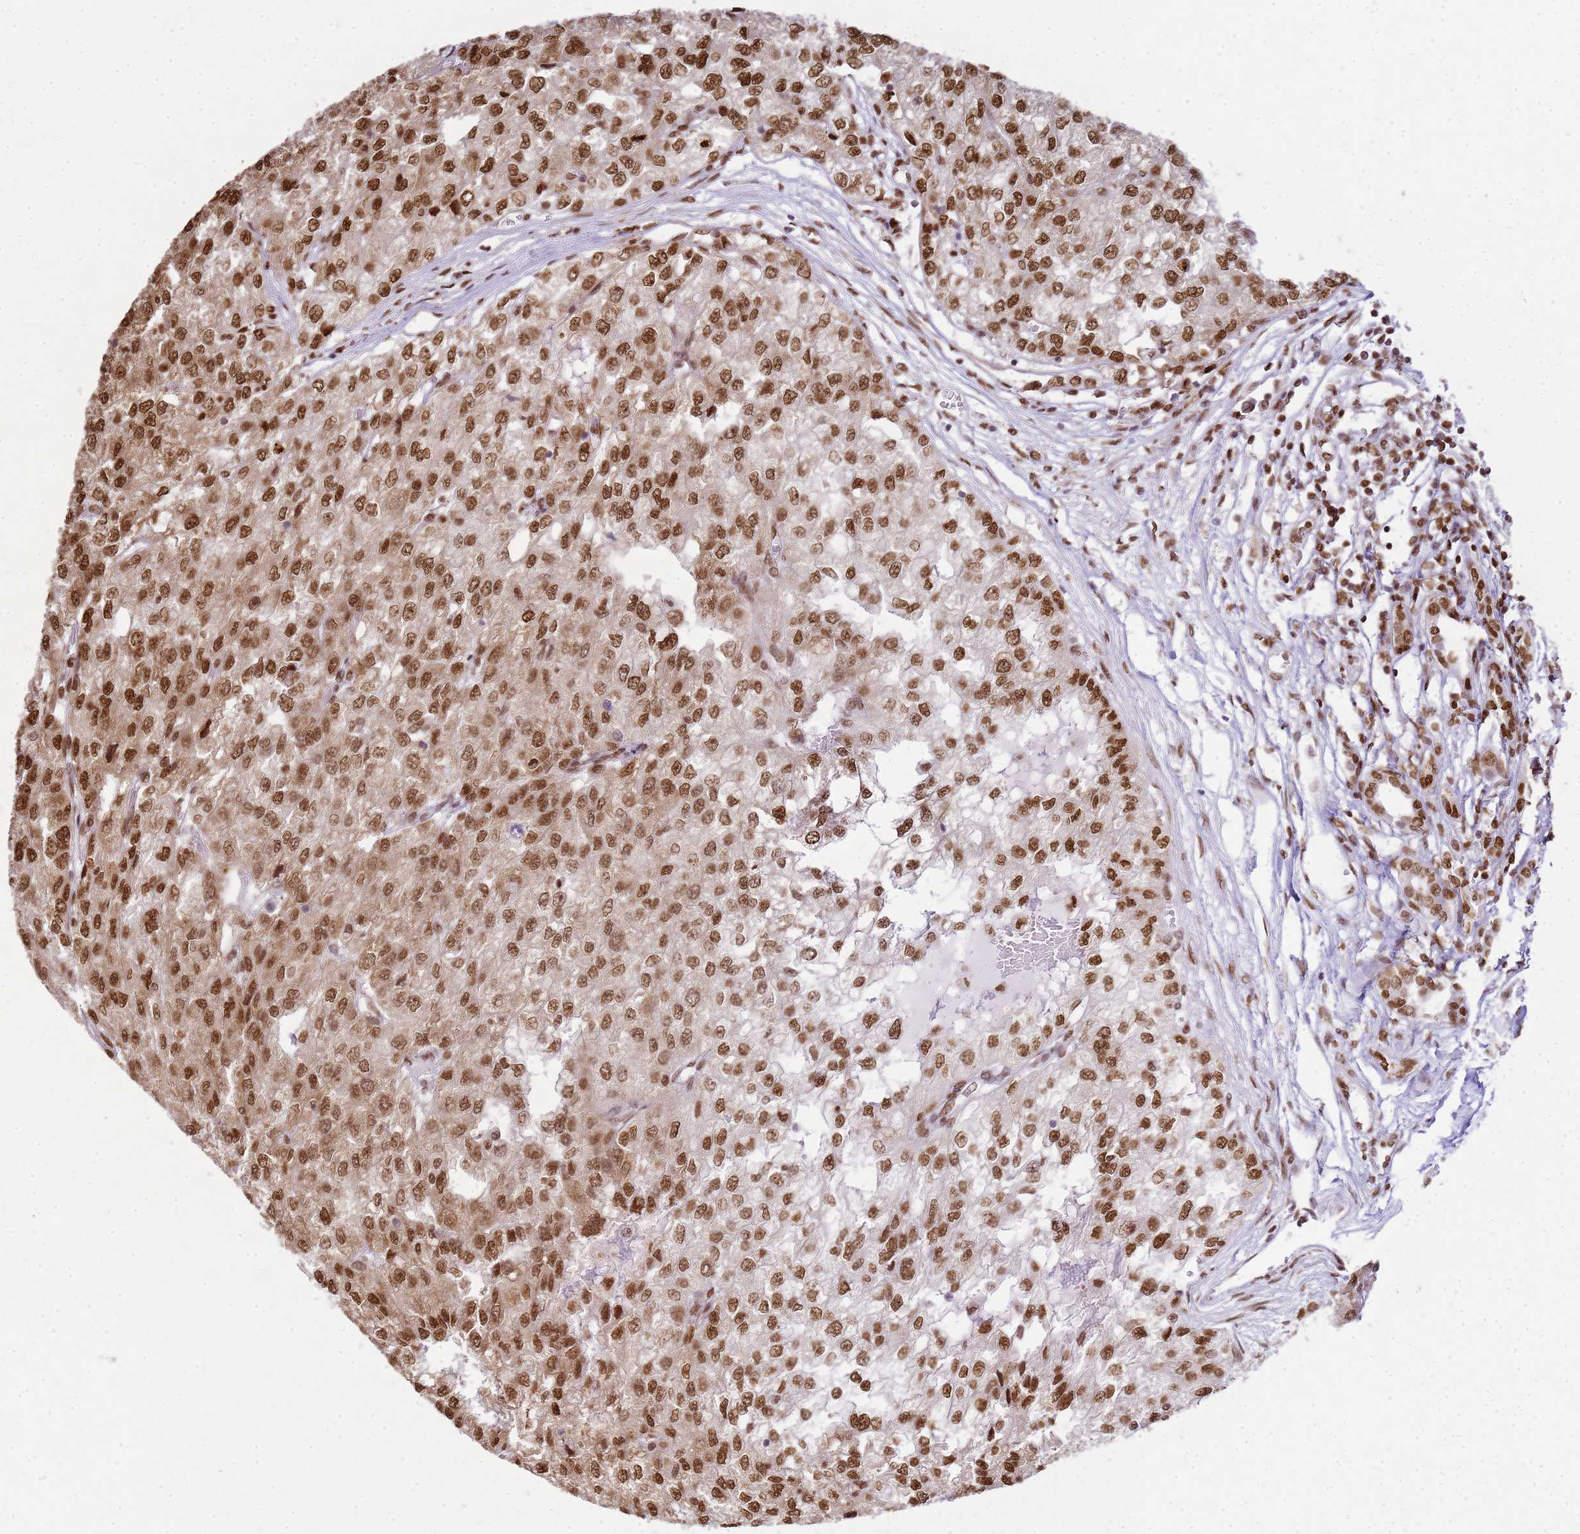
{"staining": {"intensity": "moderate", "quantity": ">75%", "location": "nuclear"}, "tissue": "renal cancer", "cell_type": "Tumor cells", "image_type": "cancer", "snomed": [{"axis": "morphology", "description": "Adenocarcinoma, NOS"}, {"axis": "topography", "description": "Kidney"}], "caption": "DAB (3,3'-diaminobenzidine) immunohistochemical staining of renal cancer (adenocarcinoma) reveals moderate nuclear protein staining in about >75% of tumor cells.", "gene": "APEX1", "patient": {"sex": "female", "age": 54}}